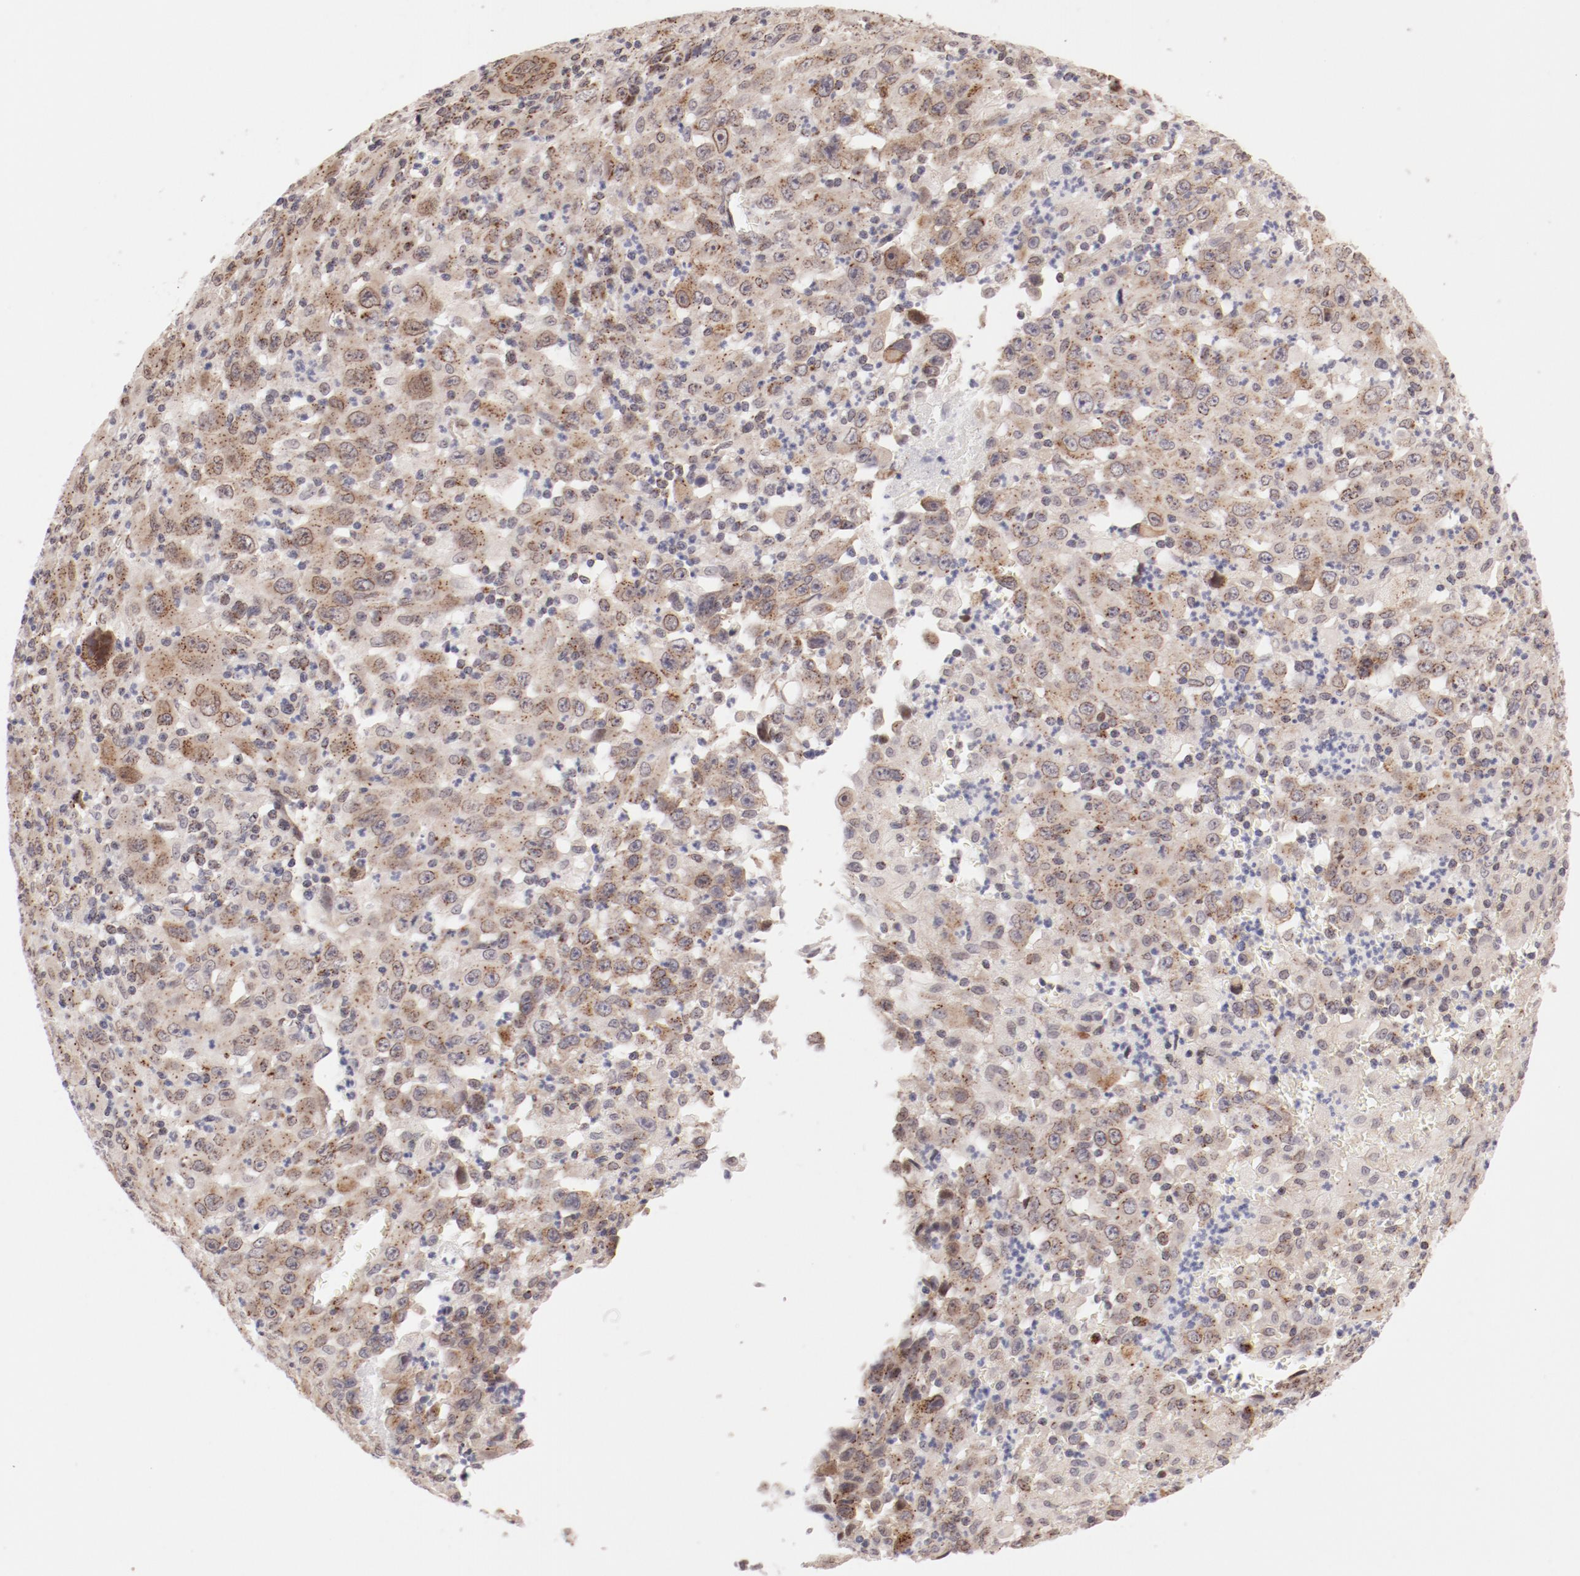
{"staining": {"intensity": "weak", "quantity": "25%-75%", "location": "cytoplasmic/membranous,nuclear"}, "tissue": "melanoma", "cell_type": "Tumor cells", "image_type": "cancer", "snomed": [{"axis": "morphology", "description": "Malignant melanoma, Metastatic site"}, {"axis": "topography", "description": "Skin"}], "caption": "A low amount of weak cytoplasmic/membranous and nuclear positivity is seen in approximately 25%-75% of tumor cells in melanoma tissue.", "gene": "RPL12", "patient": {"sex": "female", "age": 56}}